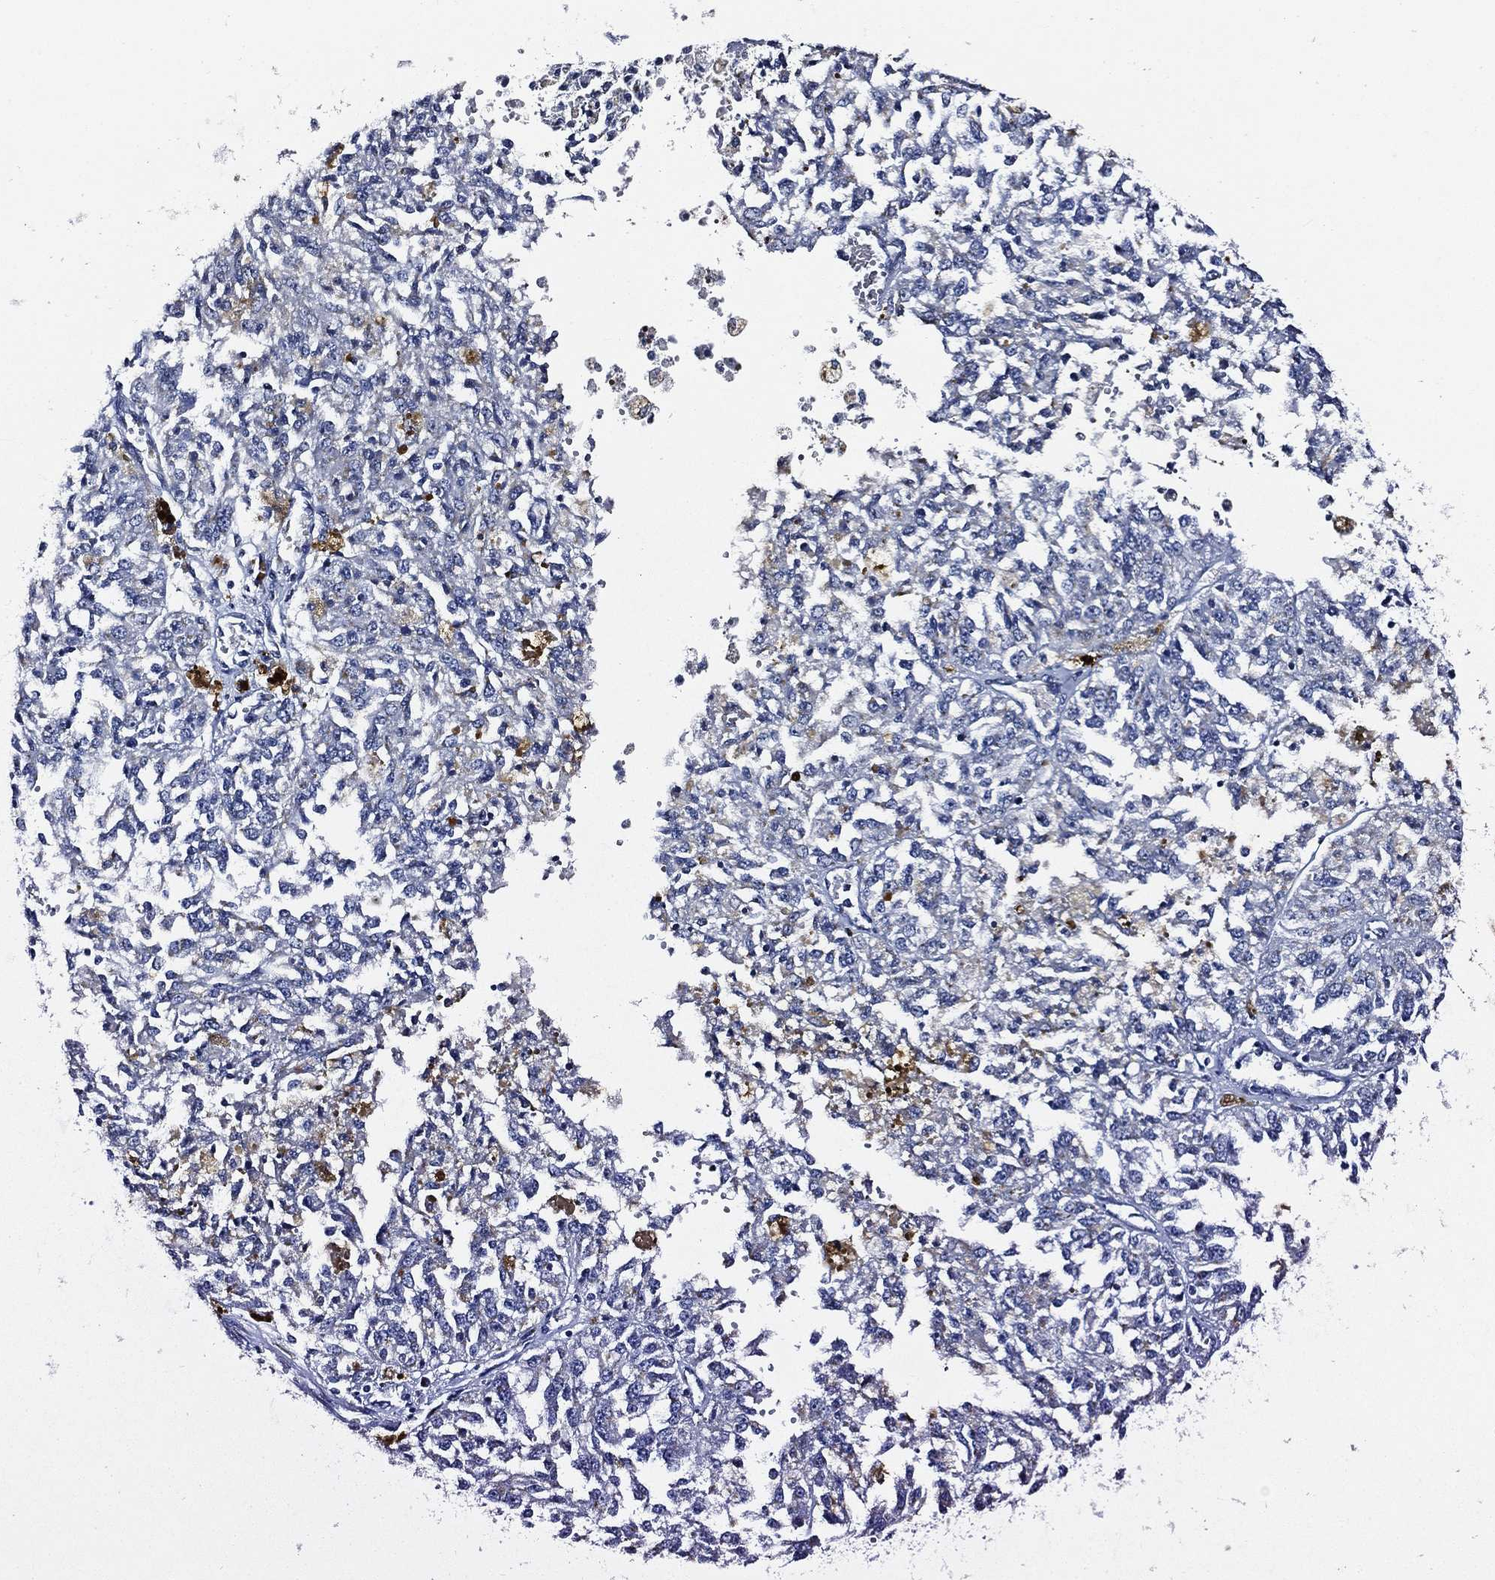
{"staining": {"intensity": "moderate", "quantity": "<25%", "location": "cytoplasmic/membranous"}, "tissue": "melanoma", "cell_type": "Tumor cells", "image_type": "cancer", "snomed": [{"axis": "morphology", "description": "Malignant melanoma, Metastatic site"}, {"axis": "topography", "description": "Lymph node"}], "caption": "Immunohistochemical staining of human melanoma shows low levels of moderate cytoplasmic/membranous protein staining in approximately <25% of tumor cells.", "gene": "TICAM1", "patient": {"sex": "female", "age": 64}}